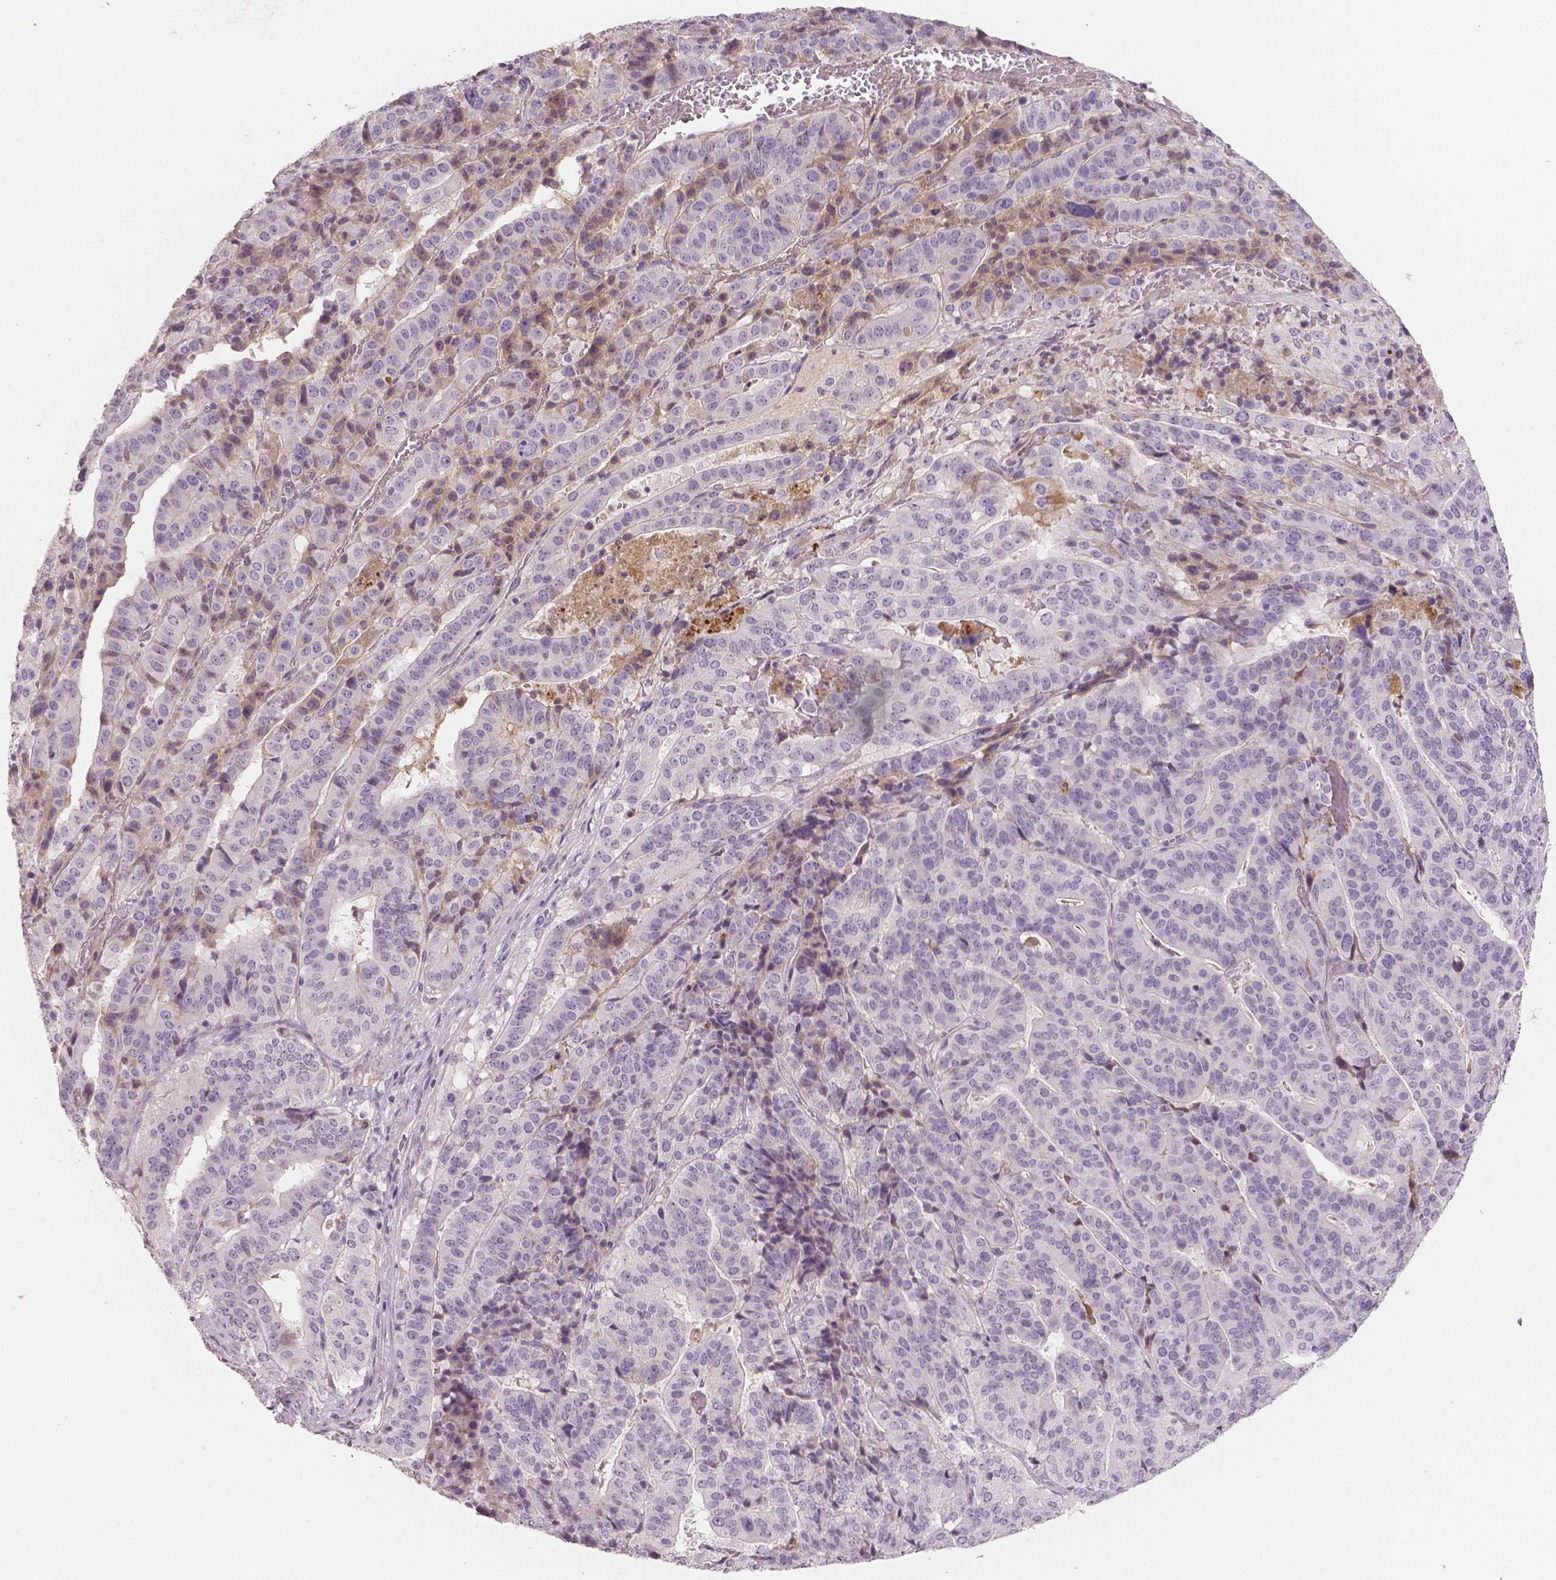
{"staining": {"intensity": "negative", "quantity": "none", "location": "none"}, "tissue": "stomach cancer", "cell_type": "Tumor cells", "image_type": "cancer", "snomed": [{"axis": "morphology", "description": "Adenocarcinoma, NOS"}, {"axis": "topography", "description": "Stomach"}], "caption": "A histopathology image of adenocarcinoma (stomach) stained for a protein displays no brown staining in tumor cells.", "gene": "APOA4", "patient": {"sex": "male", "age": 48}}